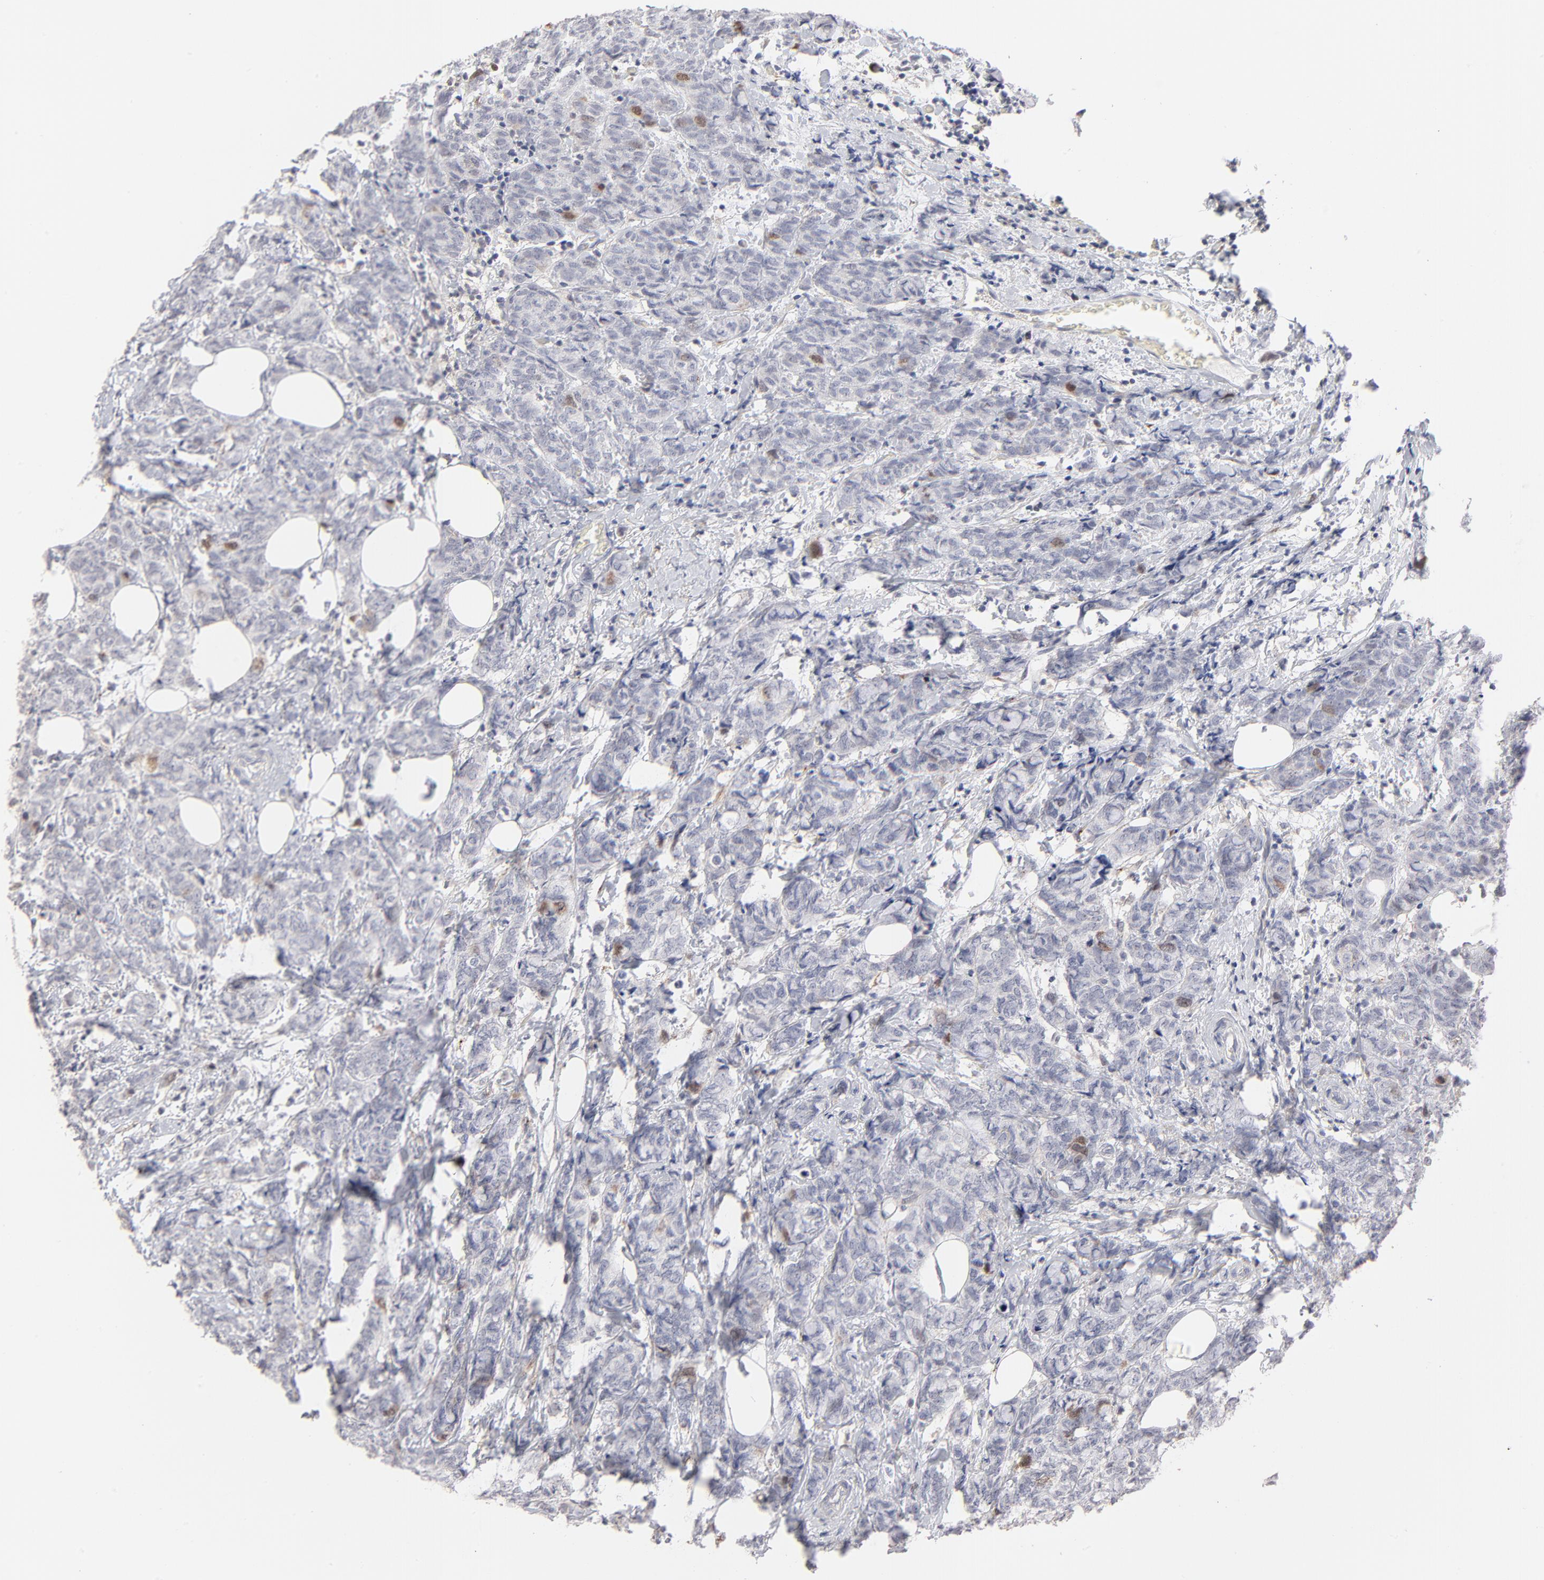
{"staining": {"intensity": "weak", "quantity": "<25%", "location": "cytoplasmic/membranous"}, "tissue": "breast cancer", "cell_type": "Tumor cells", "image_type": "cancer", "snomed": [{"axis": "morphology", "description": "Lobular carcinoma"}, {"axis": "topography", "description": "Breast"}], "caption": "Tumor cells show no significant protein staining in lobular carcinoma (breast).", "gene": "AURKA", "patient": {"sex": "female", "age": 60}}